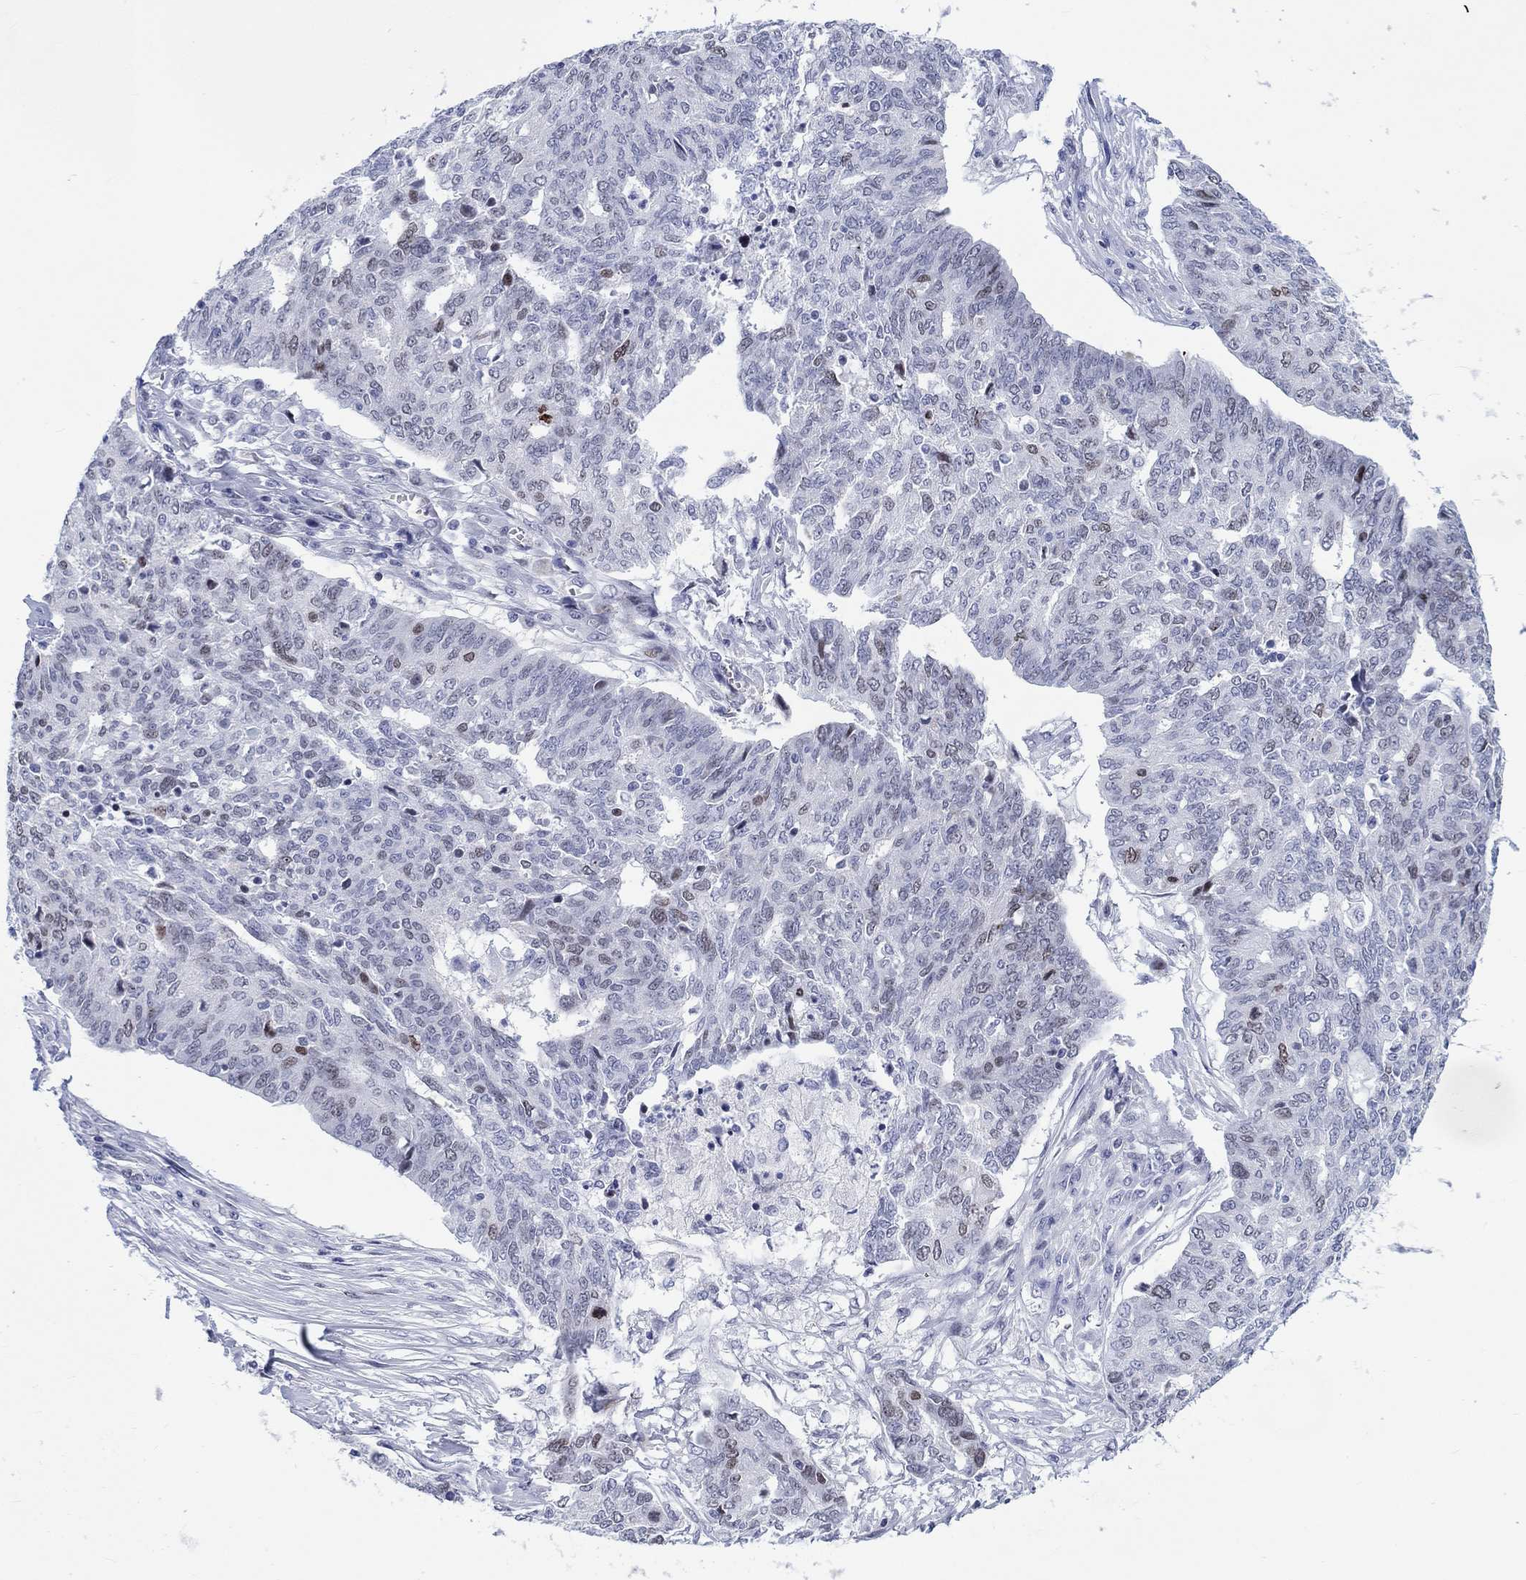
{"staining": {"intensity": "moderate", "quantity": "<25%", "location": "nuclear"}, "tissue": "ovarian cancer", "cell_type": "Tumor cells", "image_type": "cancer", "snomed": [{"axis": "morphology", "description": "Cystadenocarcinoma, serous, NOS"}, {"axis": "topography", "description": "Ovary"}], "caption": "Immunohistochemistry (DAB (3,3'-diaminobenzidine)) staining of ovarian cancer exhibits moderate nuclear protein expression in approximately <25% of tumor cells.", "gene": "CDCA2", "patient": {"sex": "female", "age": 67}}